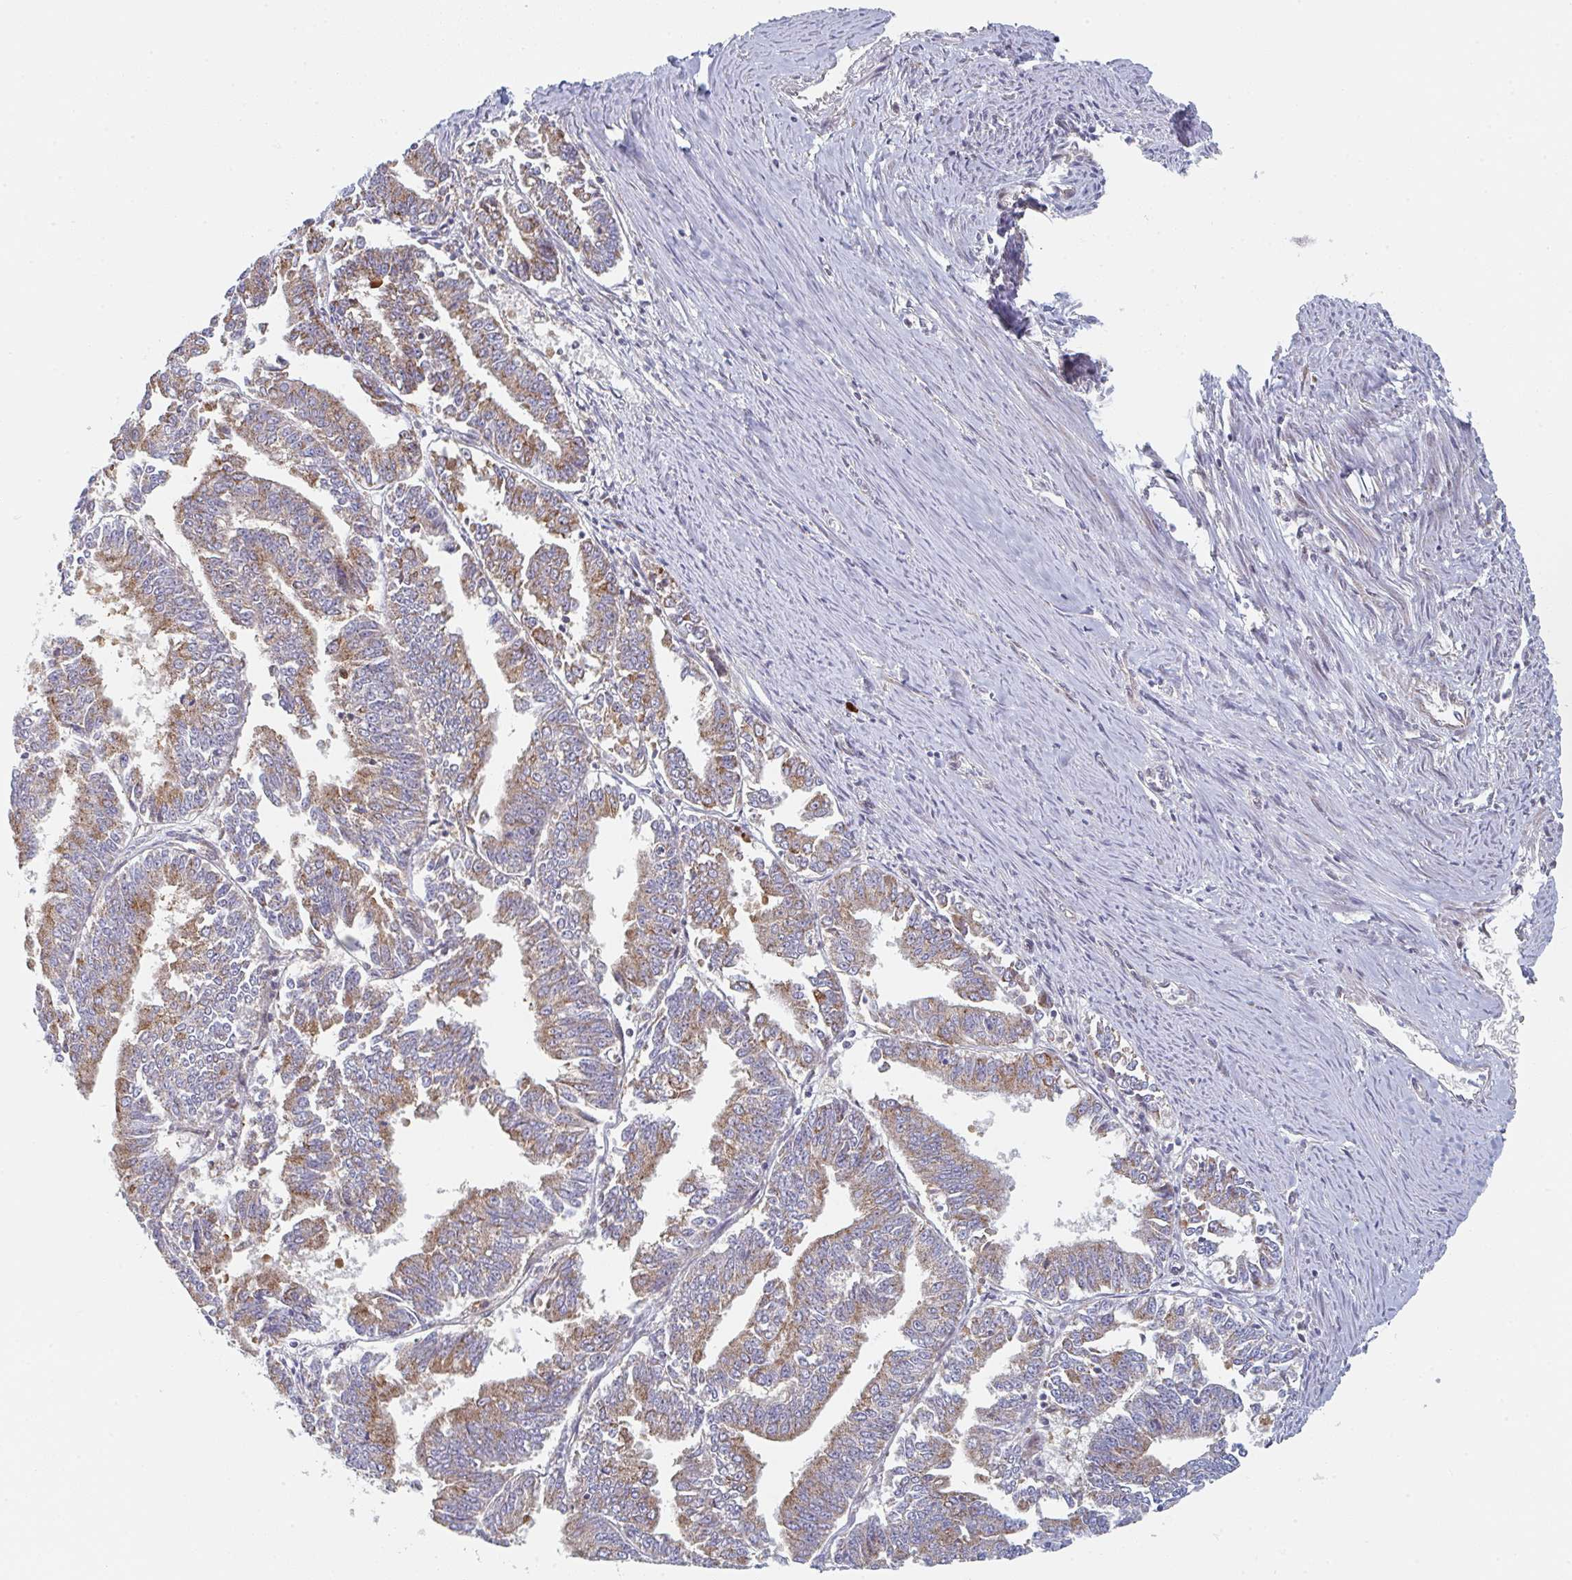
{"staining": {"intensity": "moderate", "quantity": ">75%", "location": "cytoplasmic/membranous"}, "tissue": "endometrial cancer", "cell_type": "Tumor cells", "image_type": "cancer", "snomed": [{"axis": "morphology", "description": "Adenocarcinoma, NOS"}, {"axis": "topography", "description": "Endometrium"}], "caption": "Endometrial cancer stained with a brown dye demonstrates moderate cytoplasmic/membranous positive positivity in about >75% of tumor cells.", "gene": "ZNF644", "patient": {"sex": "female", "age": 73}}